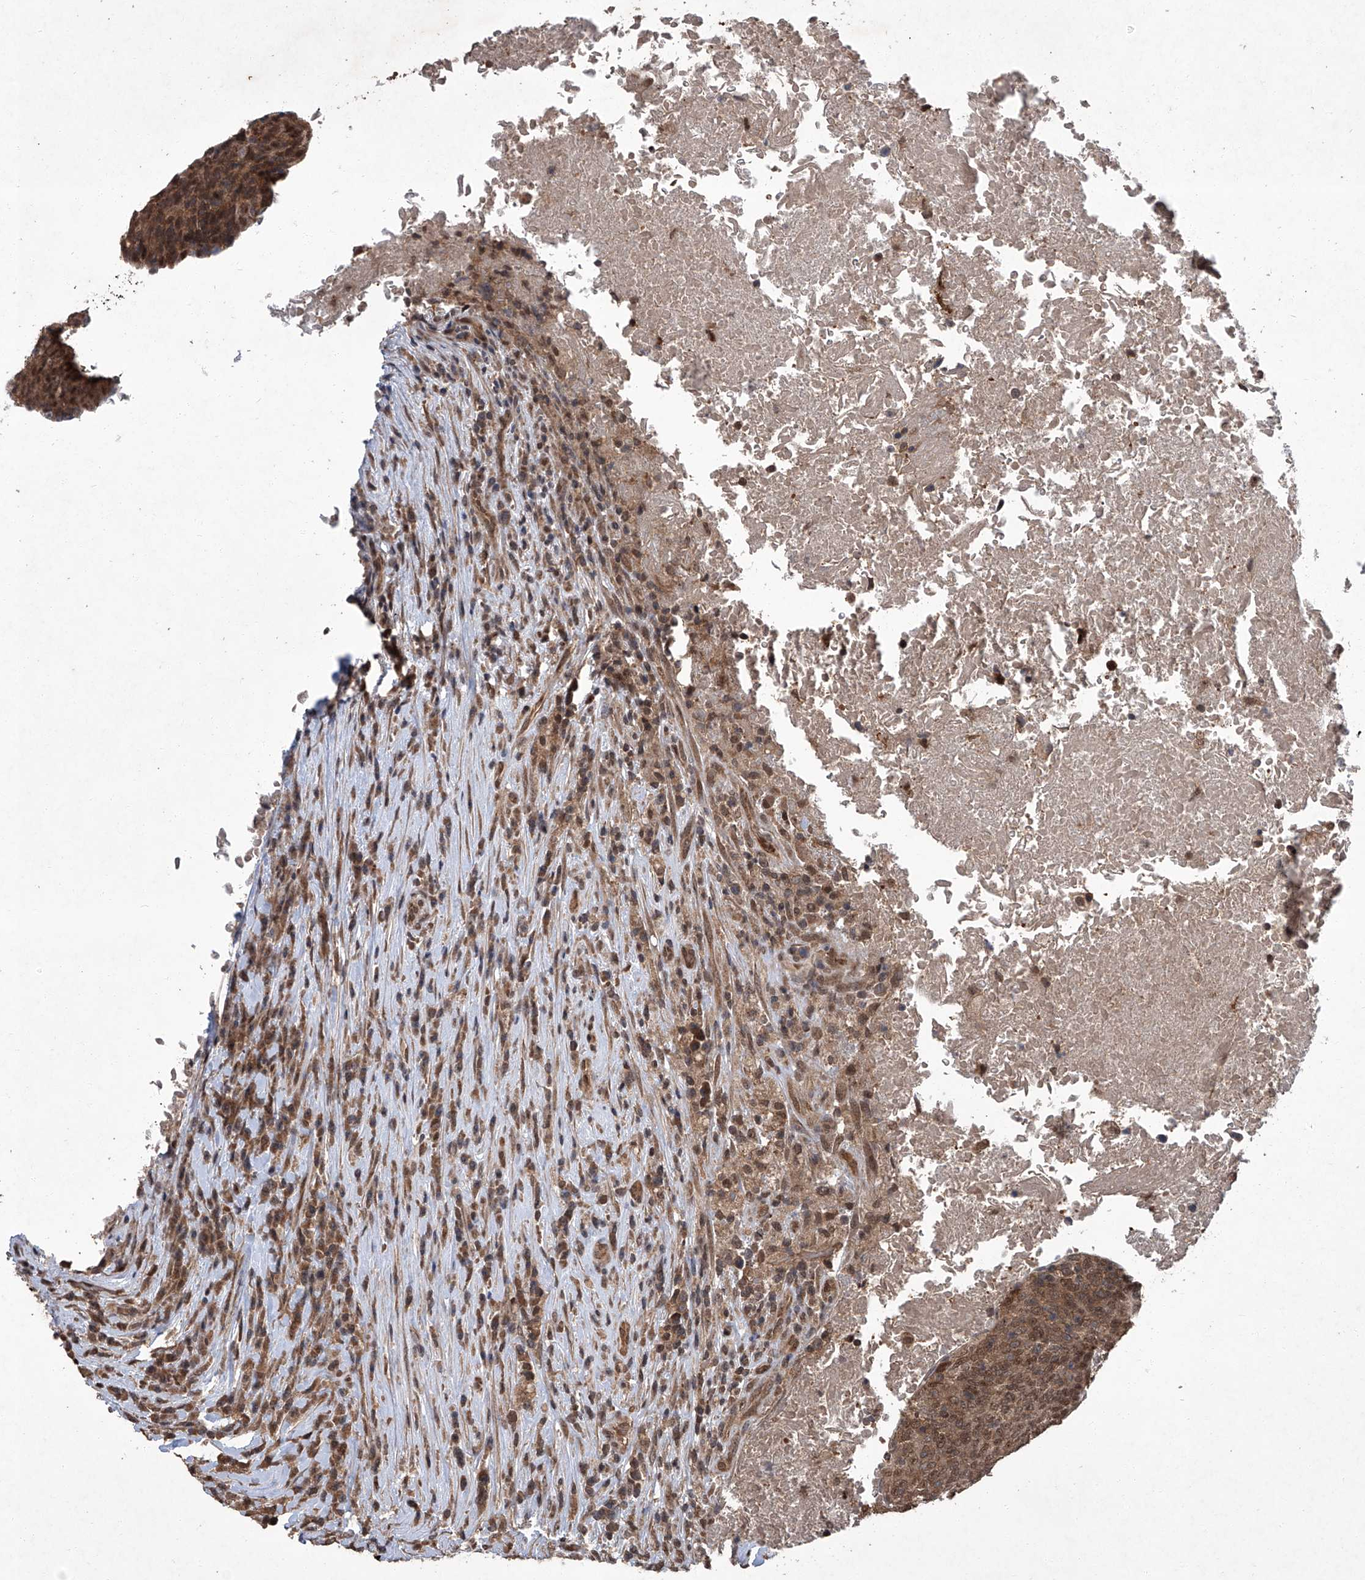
{"staining": {"intensity": "strong", "quantity": ">75%", "location": "cytoplasmic/membranous,nuclear"}, "tissue": "head and neck cancer", "cell_type": "Tumor cells", "image_type": "cancer", "snomed": [{"axis": "morphology", "description": "Squamous cell carcinoma, NOS"}, {"axis": "morphology", "description": "Squamous cell carcinoma, metastatic, NOS"}, {"axis": "topography", "description": "Lymph node"}, {"axis": "topography", "description": "Head-Neck"}], "caption": "A high-resolution histopathology image shows immunohistochemistry (IHC) staining of squamous cell carcinoma (head and neck), which exhibits strong cytoplasmic/membranous and nuclear staining in about >75% of tumor cells. The staining is performed using DAB brown chromogen to label protein expression. The nuclei are counter-stained blue using hematoxylin.", "gene": "TSNAX", "patient": {"sex": "male", "age": 62}}